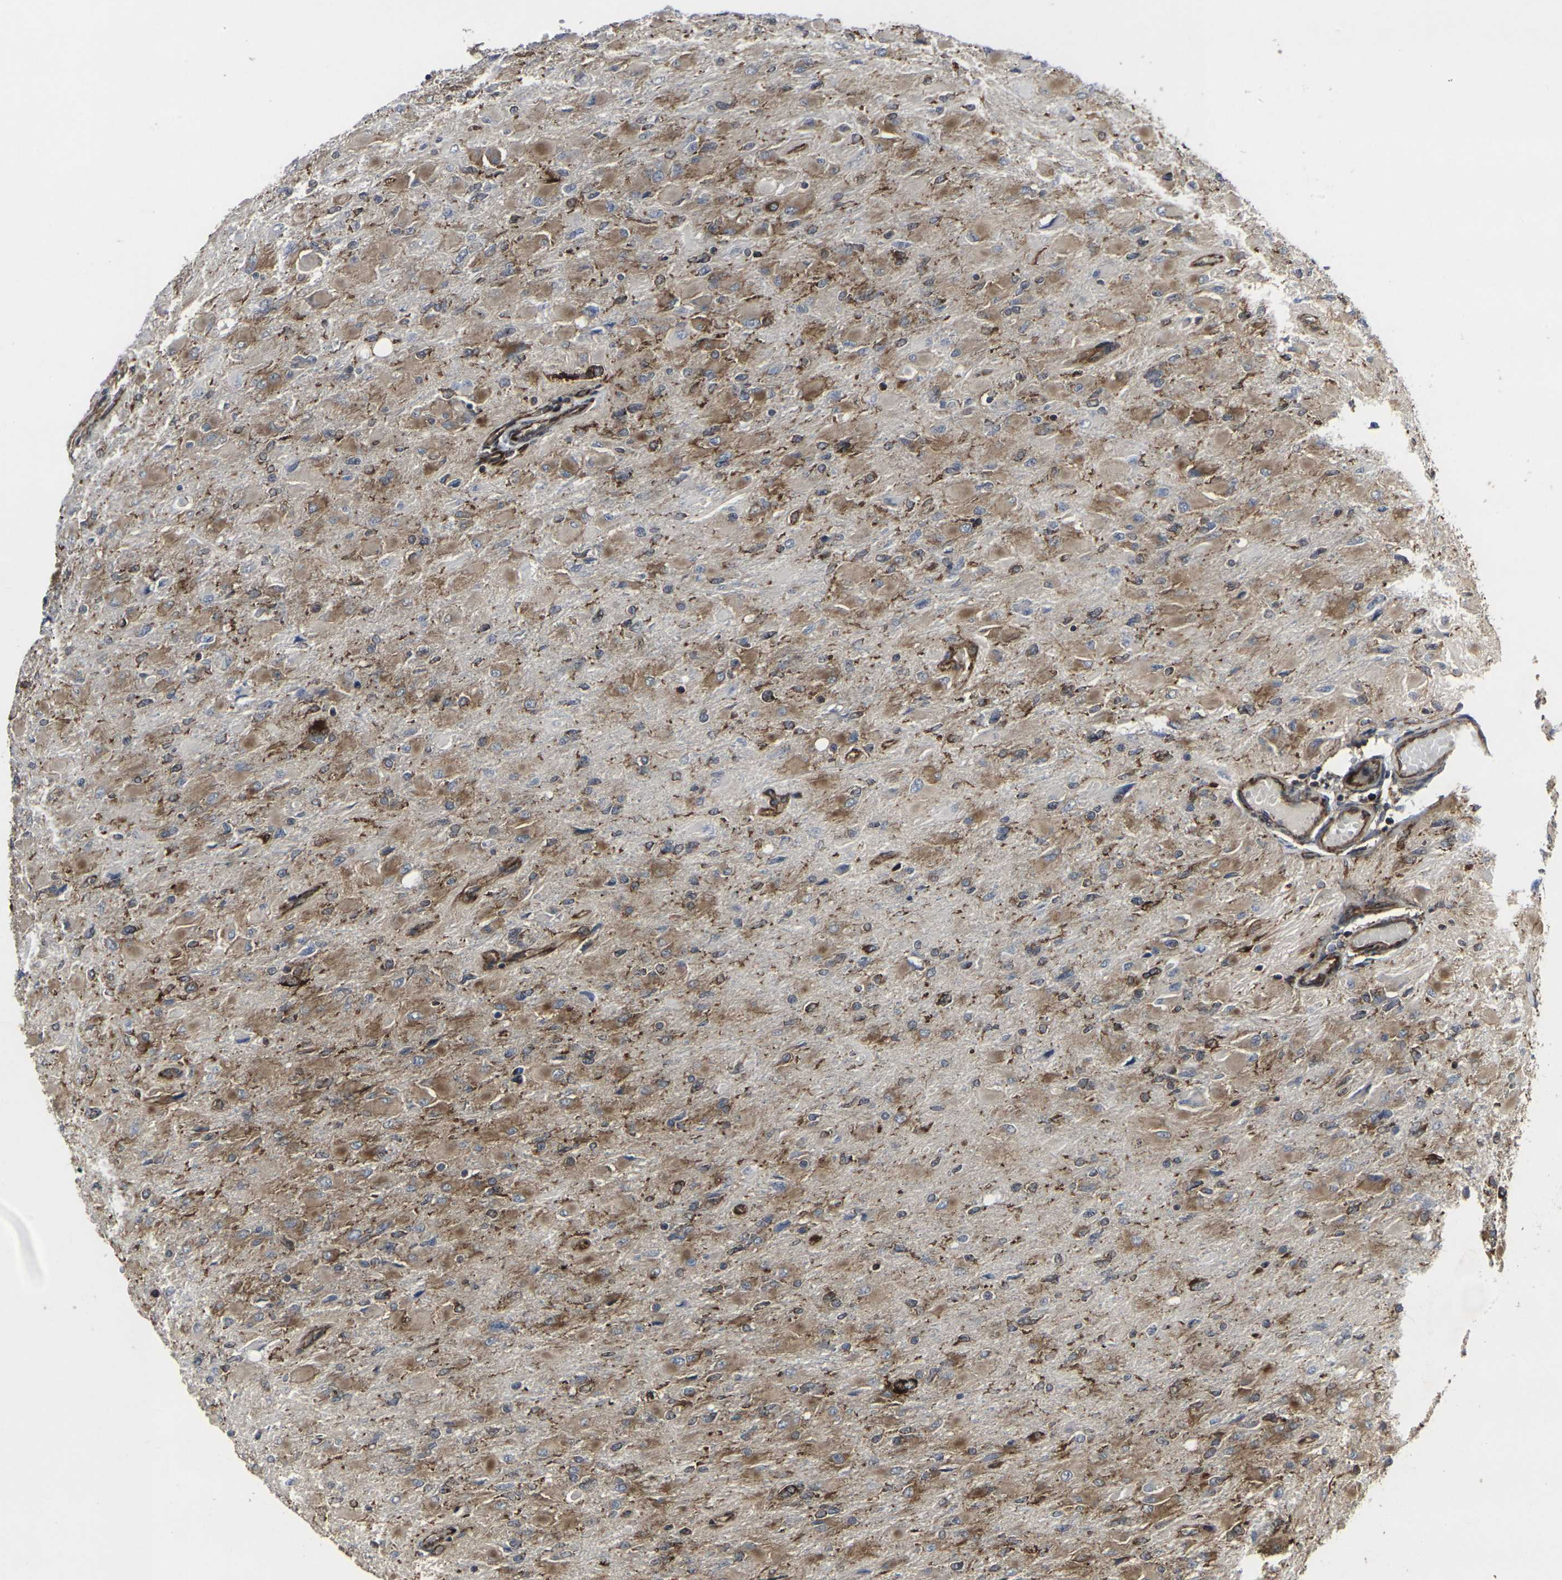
{"staining": {"intensity": "moderate", "quantity": ">75%", "location": "cytoplasmic/membranous"}, "tissue": "glioma", "cell_type": "Tumor cells", "image_type": "cancer", "snomed": [{"axis": "morphology", "description": "Glioma, malignant, High grade"}, {"axis": "topography", "description": "Cerebral cortex"}], "caption": "IHC micrograph of human high-grade glioma (malignant) stained for a protein (brown), which exhibits medium levels of moderate cytoplasmic/membranous expression in about >75% of tumor cells.", "gene": "MARCHF2", "patient": {"sex": "female", "age": 36}}